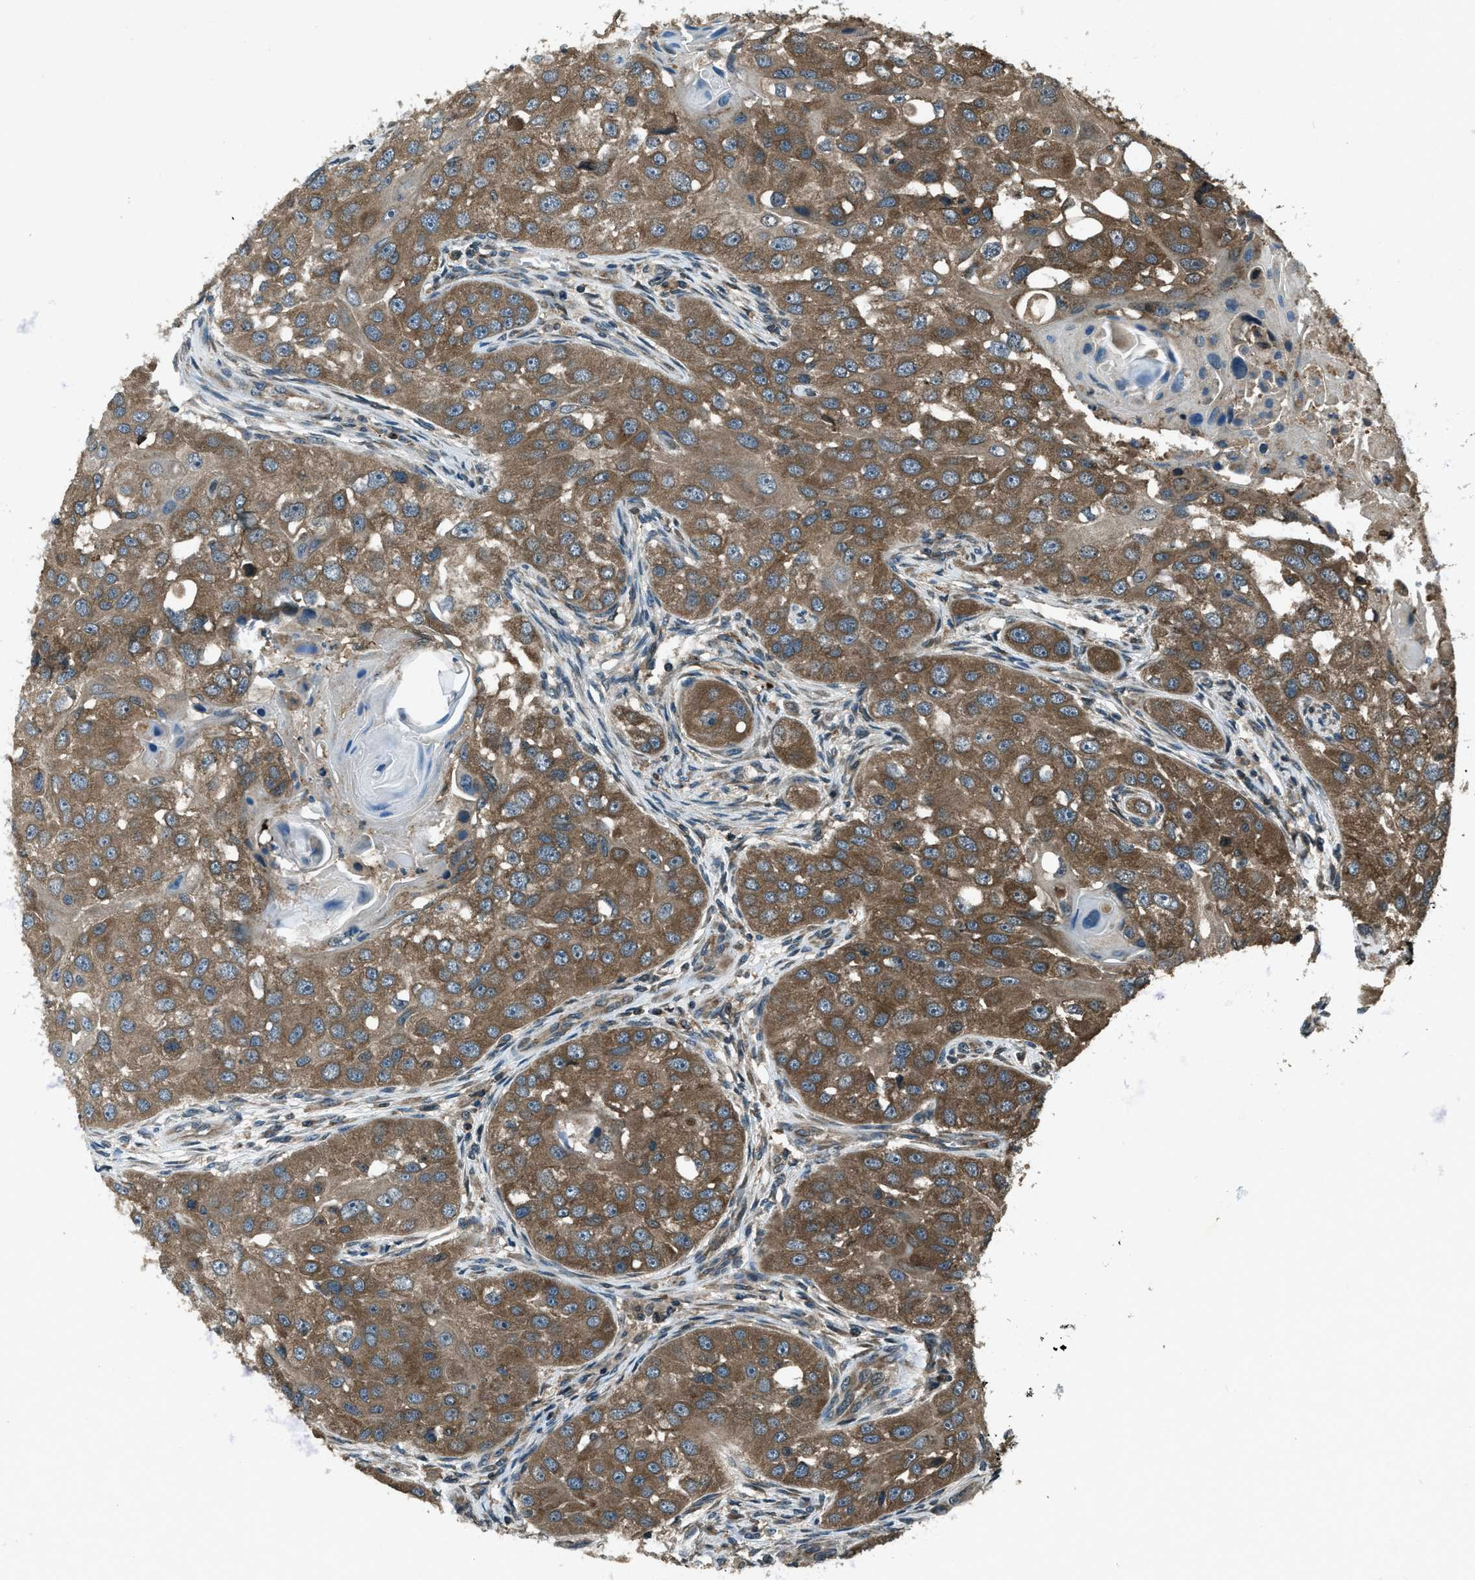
{"staining": {"intensity": "moderate", "quantity": ">75%", "location": "cytoplasmic/membranous"}, "tissue": "head and neck cancer", "cell_type": "Tumor cells", "image_type": "cancer", "snomed": [{"axis": "morphology", "description": "Normal tissue, NOS"}, {"axis": "morphology", "description": "Squamous cell carcinoma, NOS"}, {"axis": "topography", "description": "Skeletal muscle"}, {"axis": "topography", "description": "Head-Neck"}], "caption": "Immunohistochemical staining of head and neck cancer (squamous cell carcinoma) displays moderate cytoplasmic/membranous protein staining in approximately >75% of tumor cells.", "gene": "TRIM4", "patient": {"sex": "male", "age": 51}}